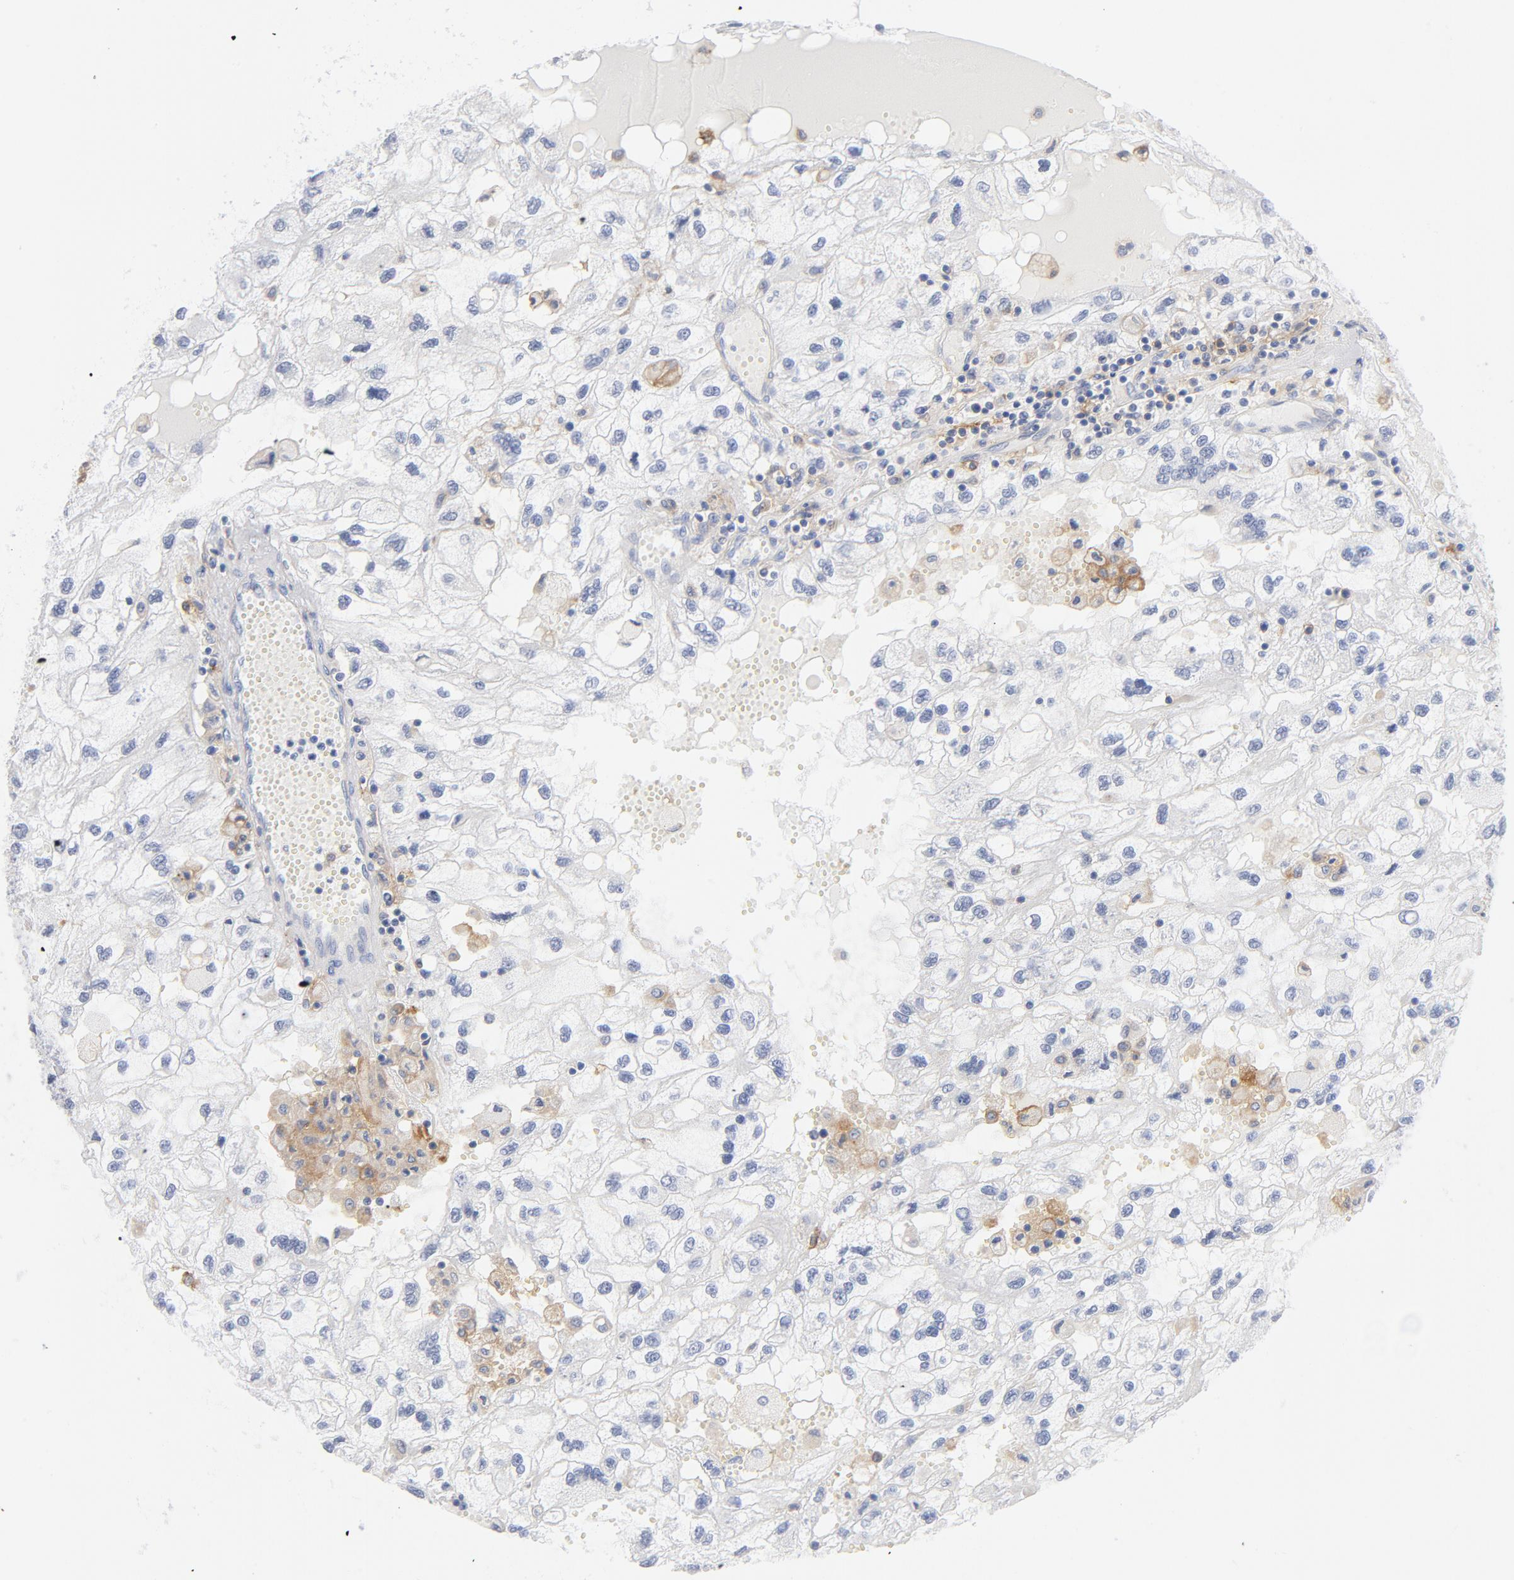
{"staining": {"intensity": "negative", "quantity": "none", "location": "none"}, "tissue": "renal cancer", "cell_type": "Tumor cells", "image_type": "cancer", "snomed": [{"axis": "morphology", "description": "Normal tissue, NOS"}, {"axis": "morphology", "description": "Adenocarcinoma, NOS"}, {"axis": "topography", "description": "Kidney"}], "caption": "Histopathology image shows no protein positivity in tumor cells of renal cancer tissue.", "gene": "CD86", "patient": {"sex": "male", "age": 71}}